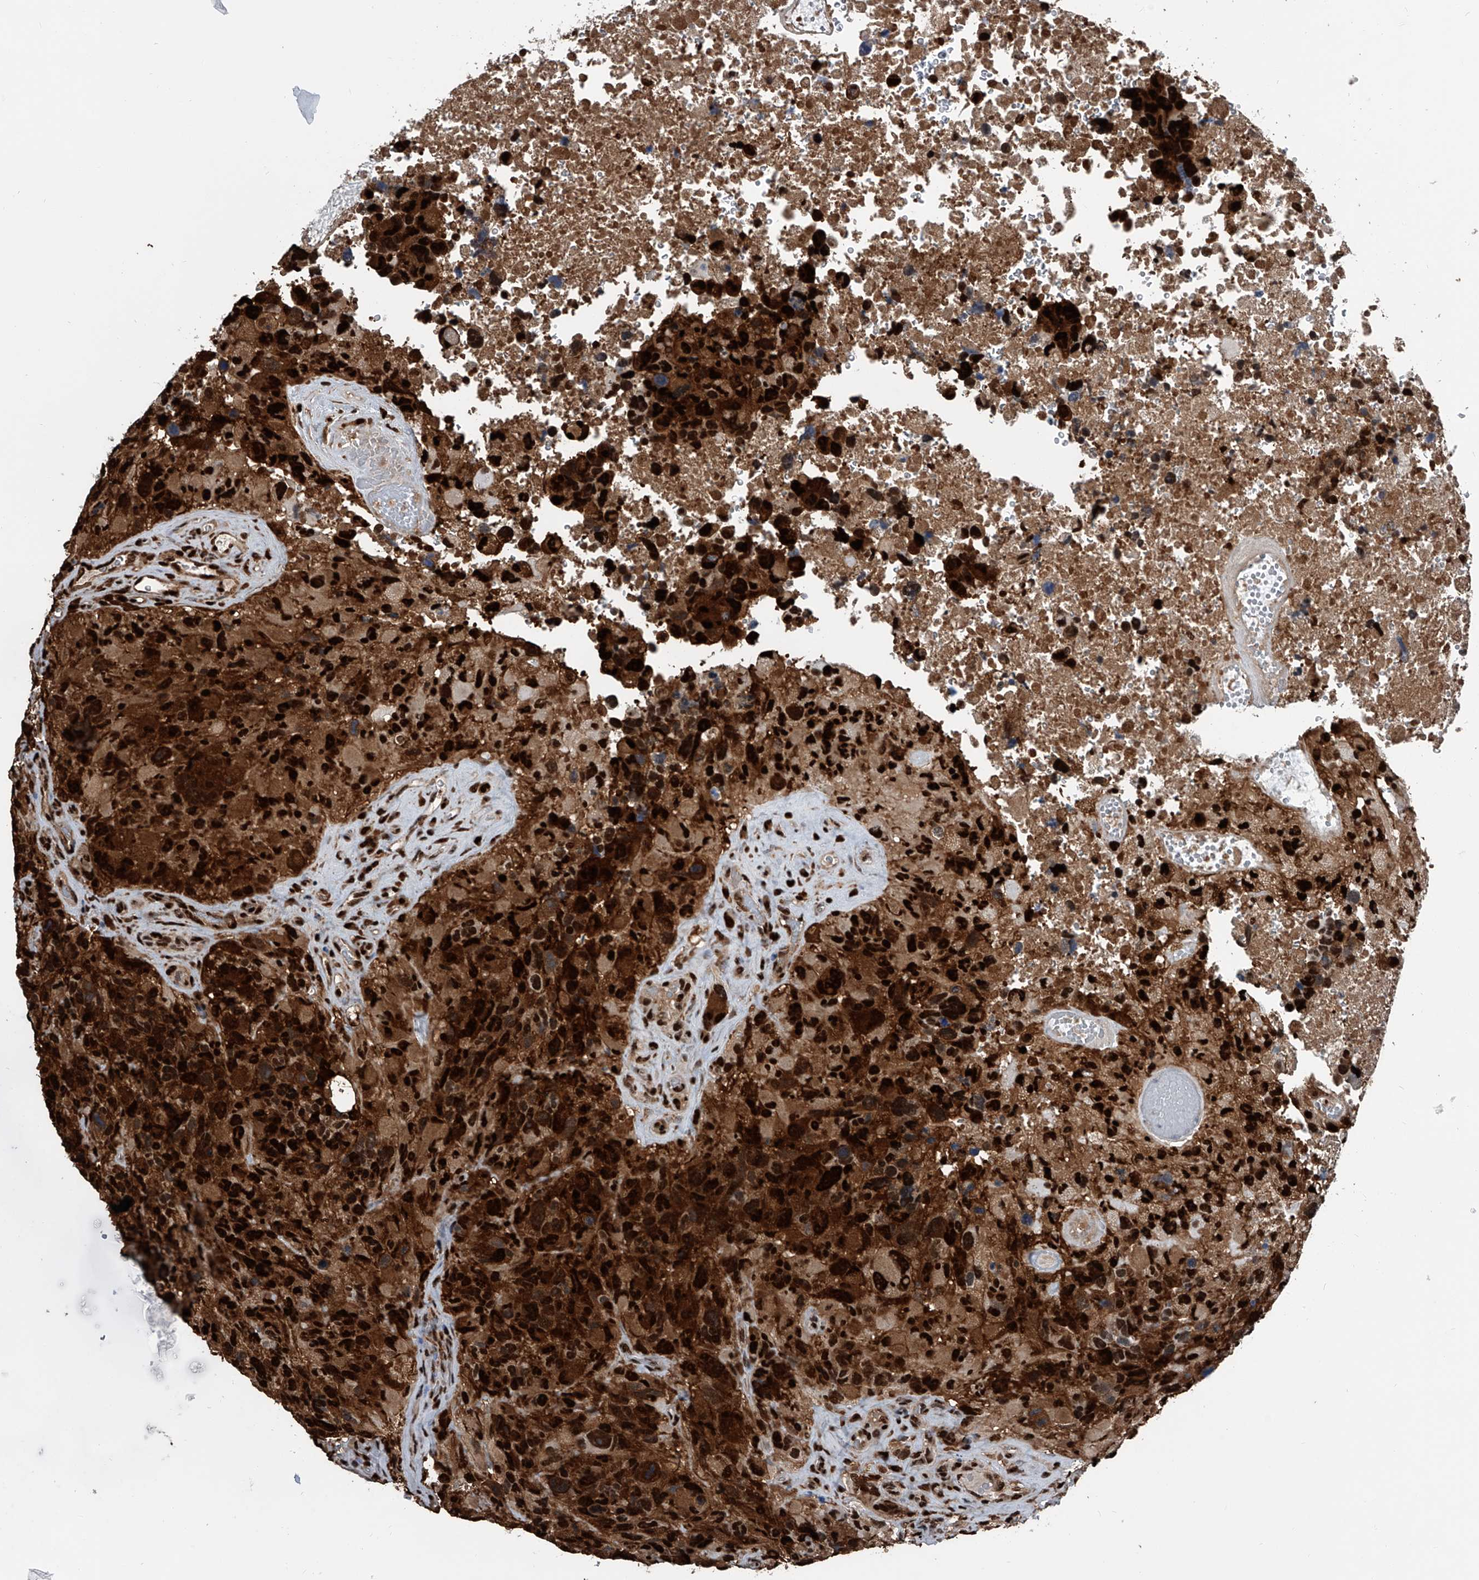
{"staining": {"intensity": "strong", "quantity": ">75%", "location": "cytoplasmic/membranous,nuclear"}, "tissue": "glioma", "cell_type": "Tumor cells", "image_type": "cancer", "snomed": [{"axis": "morphology", "description": "Glioma, malignant, High grade"}, {"axis": "topography", "description": "Brain"}], "caption": "Malignant high-grade glioma was stained to show a protein in brown. There is high levels of strong cytoplasmic/membranous and nuclear positivity in approximately >75% of tumor cells.", "gene": "FKBP5", "patient": {"sex": "male", "age": 69}}